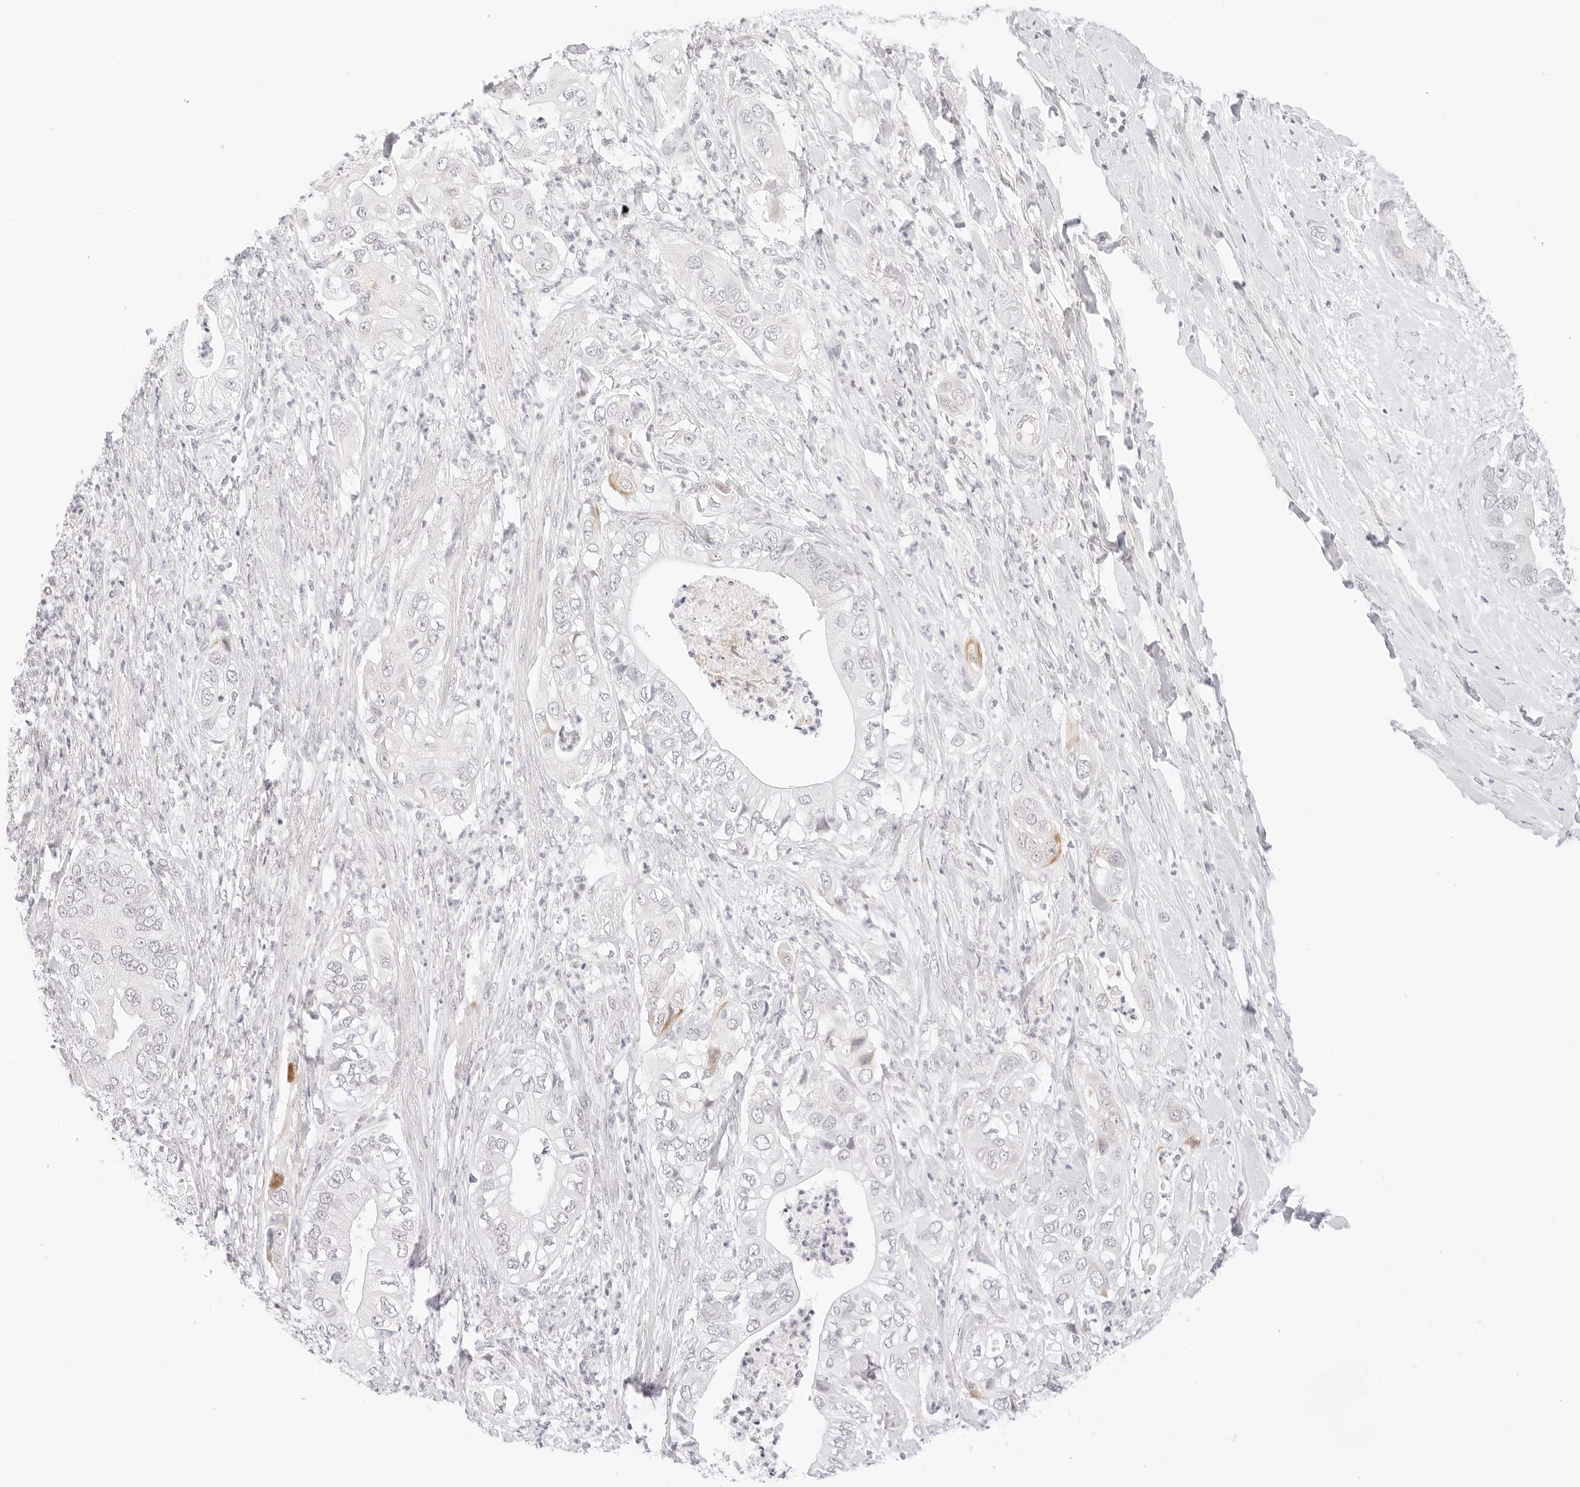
{"staining": {"intensity": "negative", "quantity": "none", "location": "none"}, "tissue": "pancreatic cancer", "cell_type": "Tumor cells", "image_type": "cancer", "snomed": [{"axis": "morphology", "description": "Adenocarcinoma, NOS"}, {"axis": "topography", "description": "Pancreas"}], "caption": "Immunohistochemical staining of pancreatic adenocarcinoma demonstrates no significant staining in tumor cells.", "gene": "XKR4", "patient": {"sex": "female", "age": 78}}